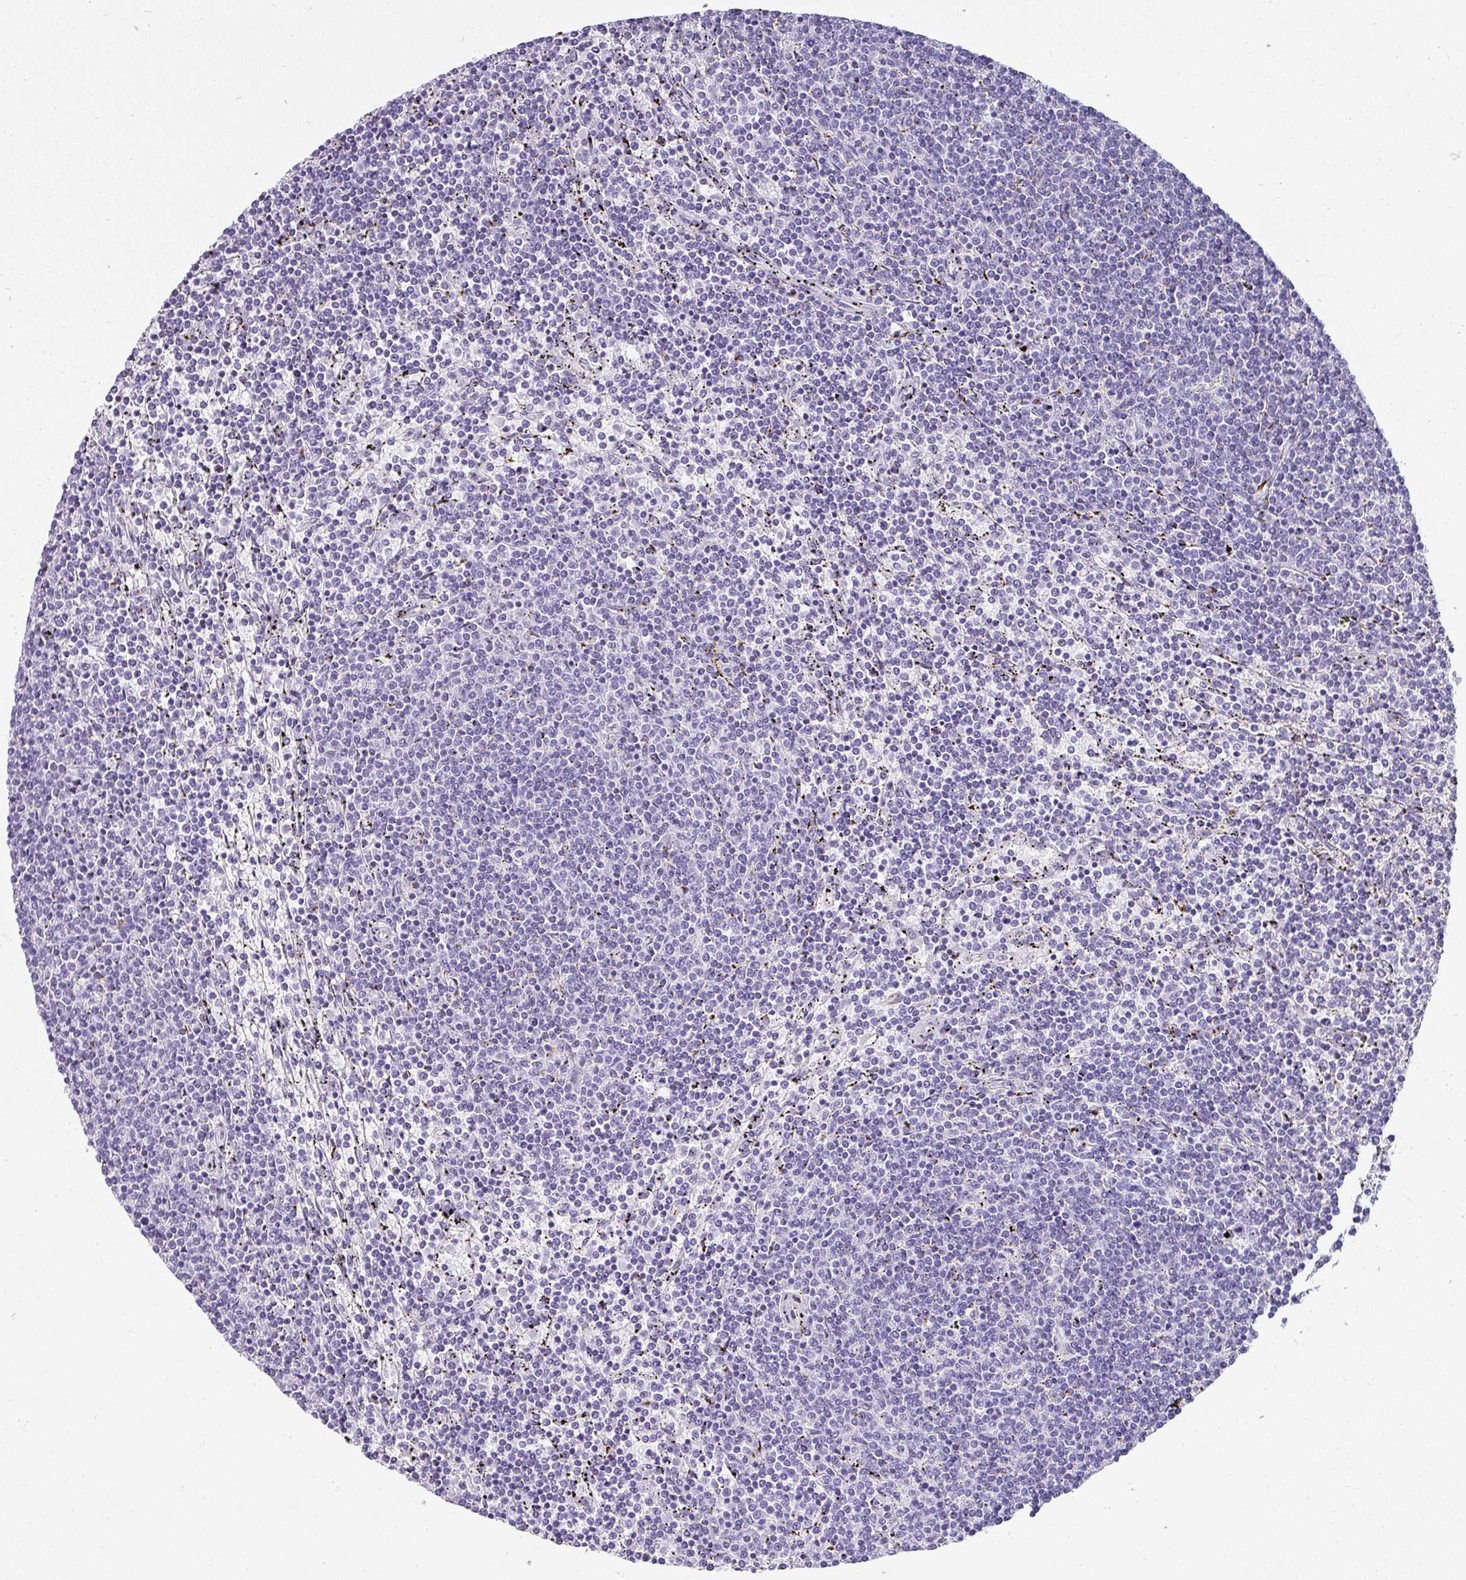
{"staining": {"intensity": "negative", "quantity": "none", "location": "none"}, "tissue": "lymphoma", "cell_type": "Tumor cells", "image_type": "cancer", "snomed": [{"axis": "morphology", "description": "Malignant lymphoma, non-Hodgkin's type, Low grade"}, {"axis": "topography", "description": "Spleen"}], "caption": "DAB (3,3'-diaminobenzidine) immunohistochemical staining of human lymphoma shows no significant expression in tumor cells.", "gene": "VCY1B", "patient": {"sex": "female", "age": 50}}